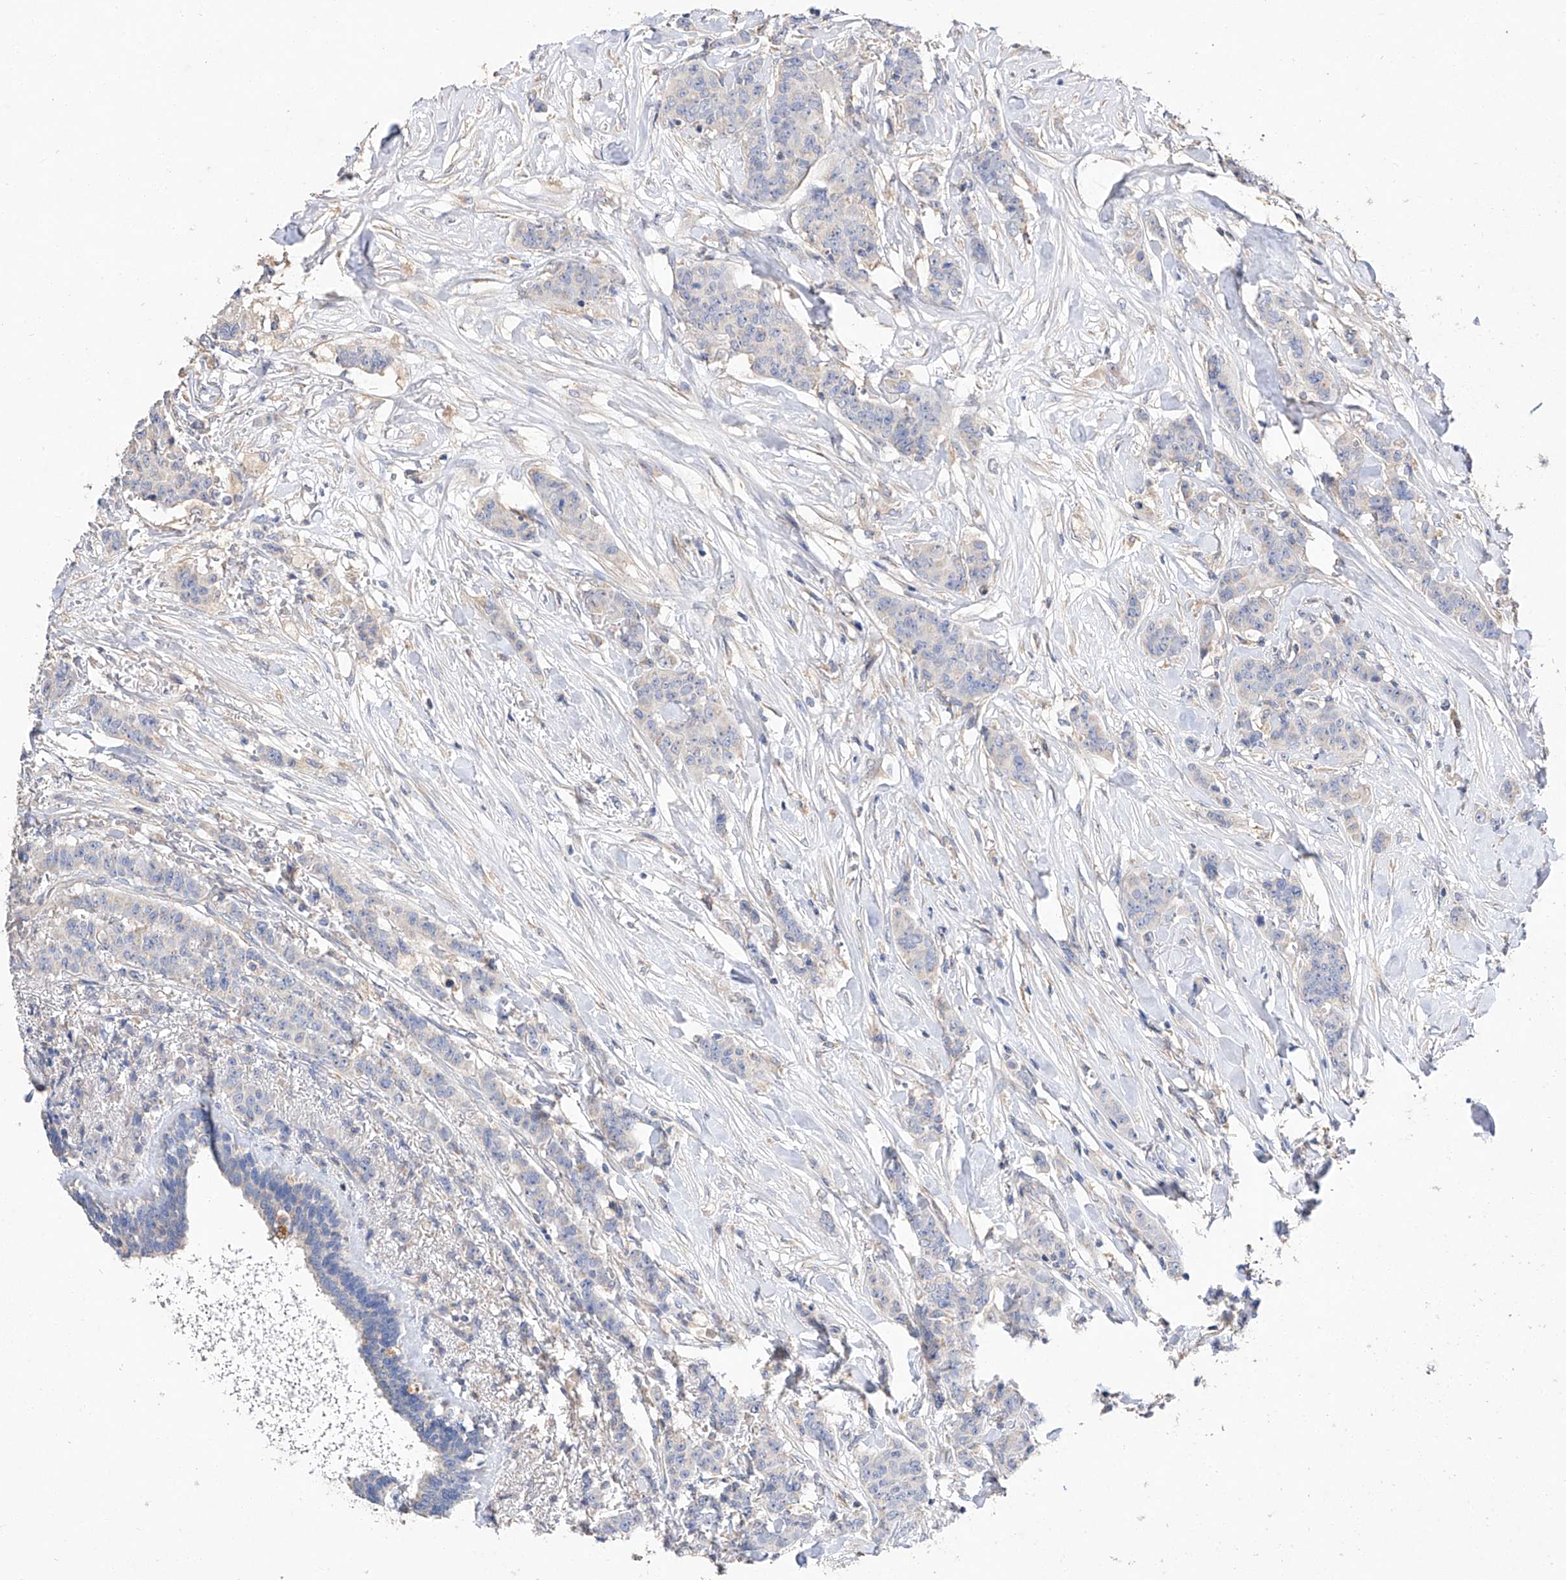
{"staining": {"intensity": "negative", "quantity": "none", "location": "none"}, "tissue": "breast cancer", "cell_type": "Tumor cells", "image_type": "cancer", "snomed": [{"axis": "morphology", "description": "Duct carcinoma"}, {"axis": "topography", "description": "Breast"}], "caption": "A histopathology image of human breast intraductal carcinoma is negative for staining in tumor cells.", "gene": "AMD1", "patient": {"sex": "female", "age": 40}}